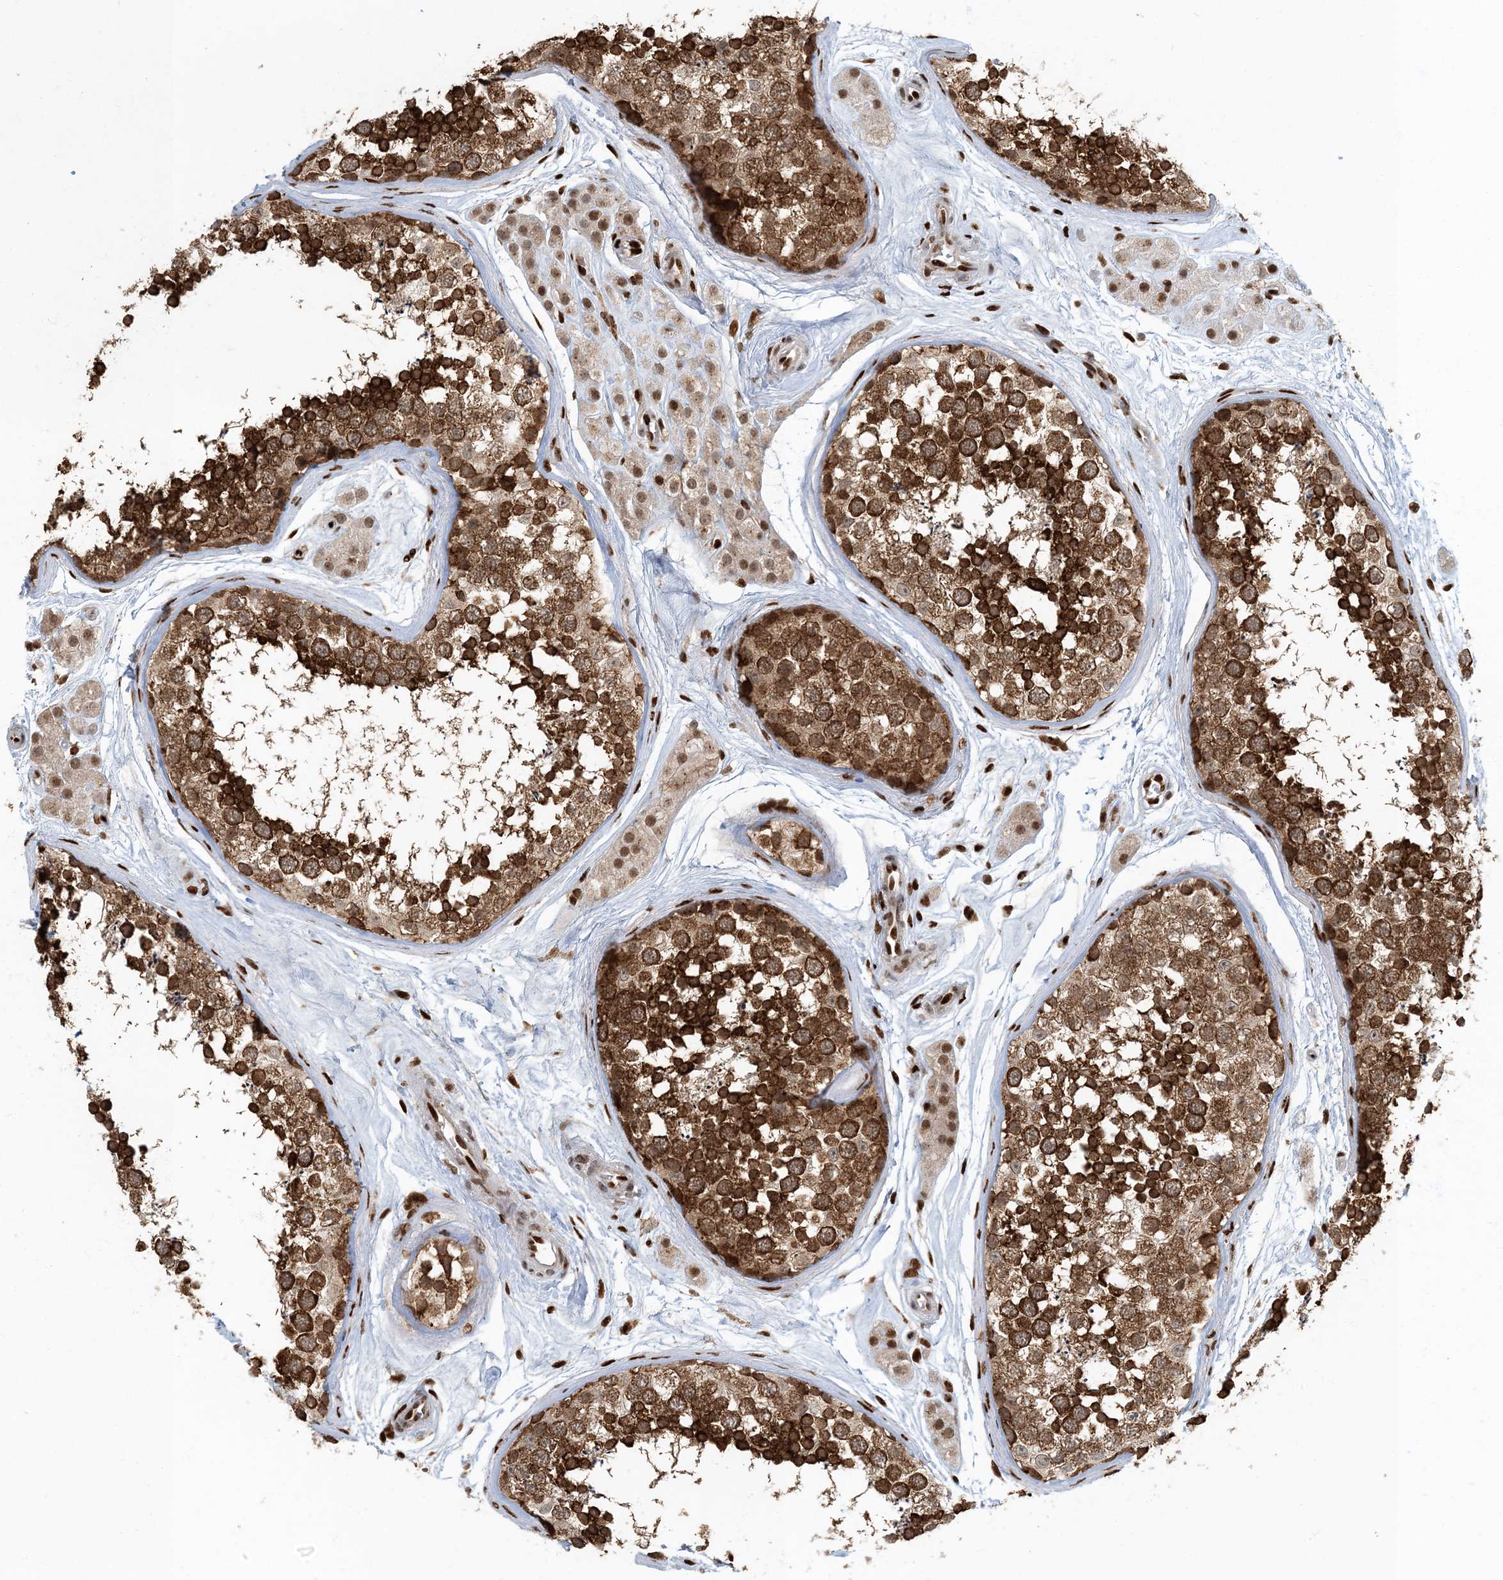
{"staining": {"intensity": "strong", "quantity": ">75%", "location": "cytoplasmic/membranous"}, "tissue": "testis", "cell_type": "Cells in seminiferous ducts", "image_type": "normal", "snomed": [{"axis": "morphology", "description": "Normal tissue, NOS"}, {"axis": "topography", "description": "Testis"}], "caption": "Protein staining of benign testis demonstrates strong cytoplasmic/membranous positivity in approximately >75% of cells in seminiferous ducts.", "gene": "MBD1", "patient": {"sex": "male", "age": 56}}